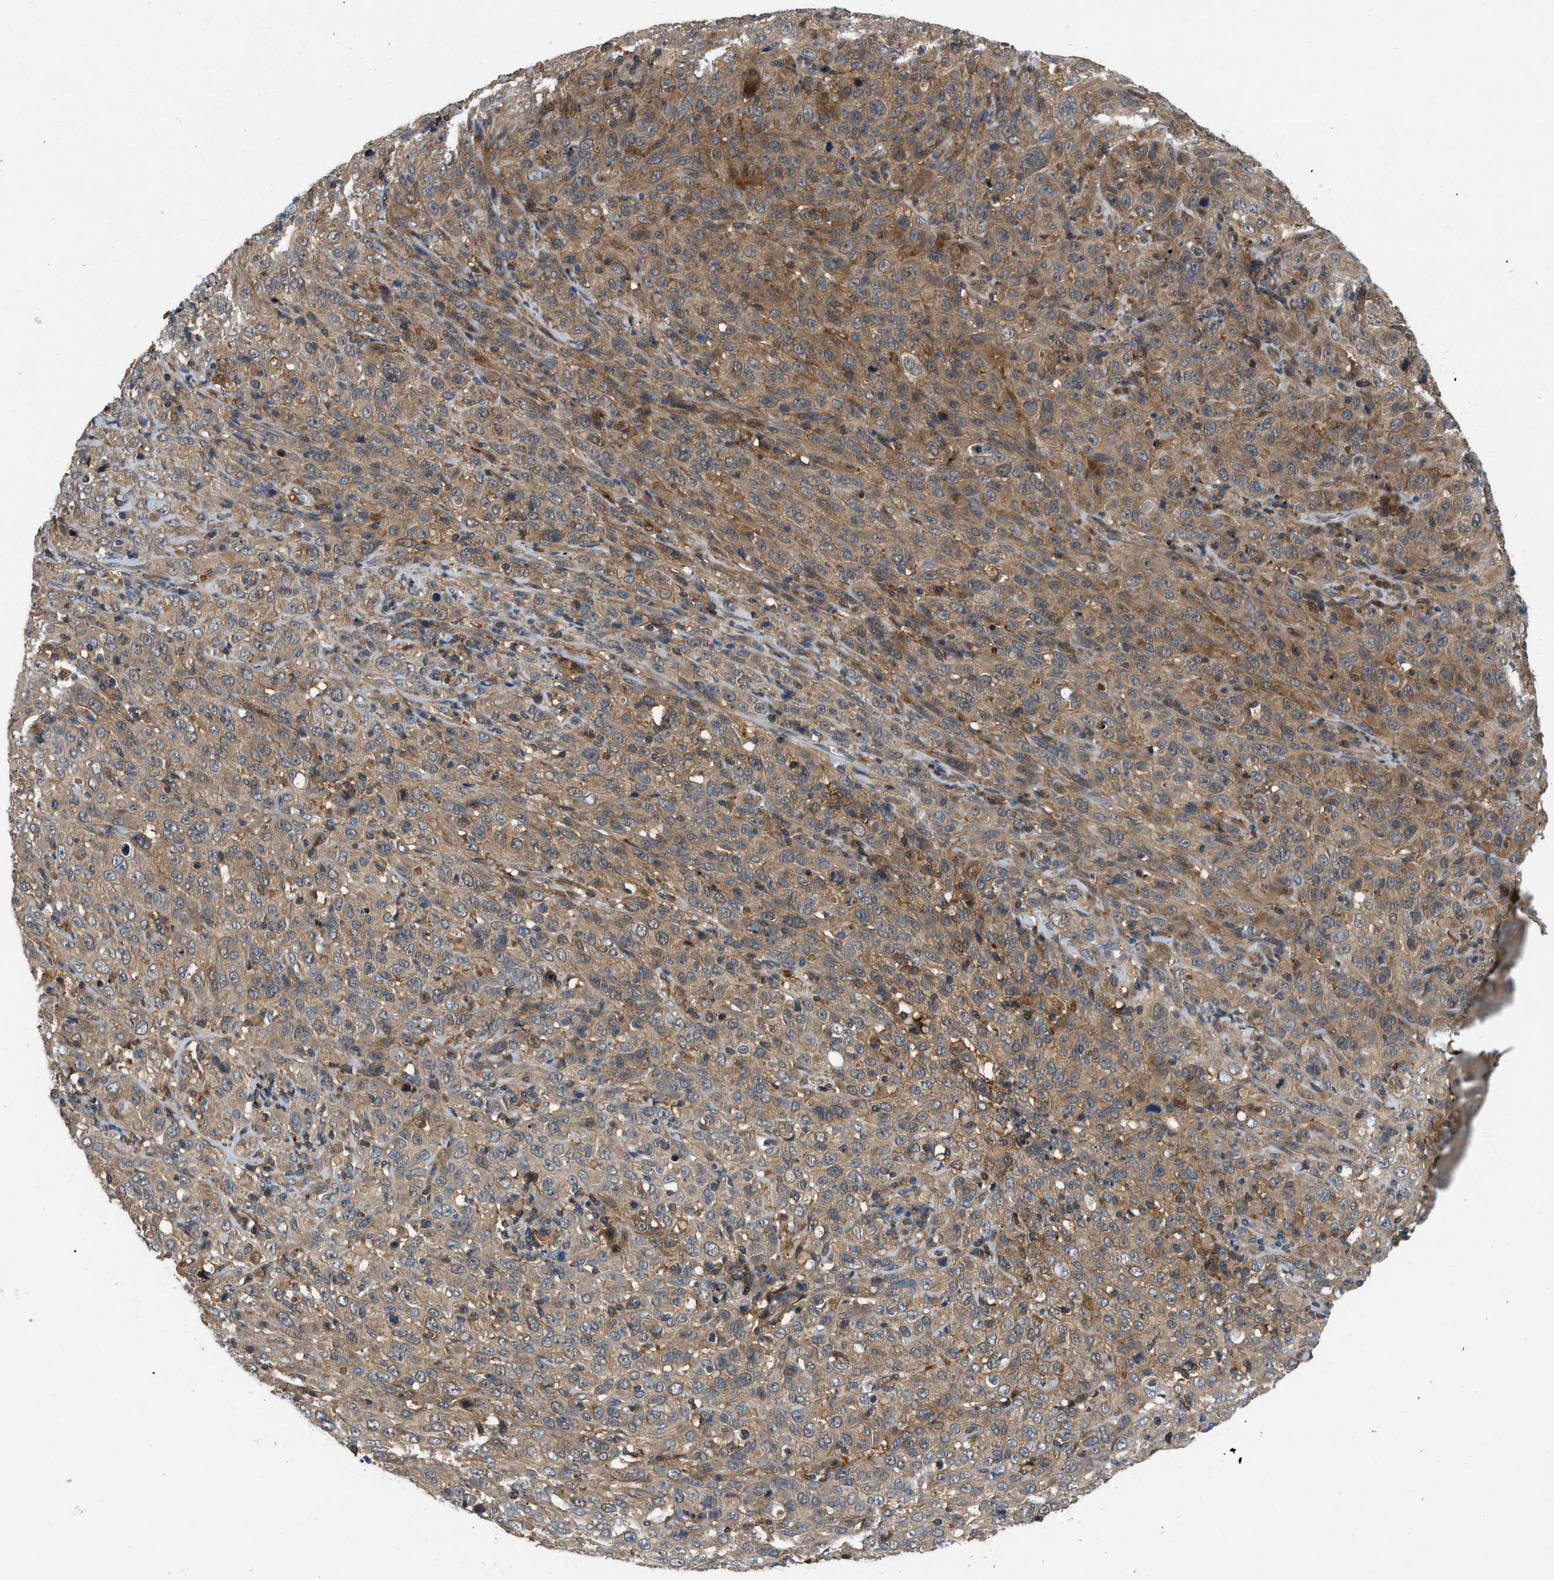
{"staining": {"intensity": "moderate", "quantity": ">75%", "location": "cytoplasmic/membranous"}, "tissue": "cervical cancer", "cell_type": "Tumor cells", "image_type": "cancer", "snomed": [{"axis": "morphology", "description": "Squamous cell carcinoma, NOS"}, {"axis": "topography", "description": "Cervix"}], "caption": "About >75% of tumor cells in human squamous cell carcinoma (cervical) show moderate cytoplasmic/membranous protein positivity as visualized by brown immunohistochemical staining.", "gene": "GPR31", "patient": {"sex": "female", "age": 46}}